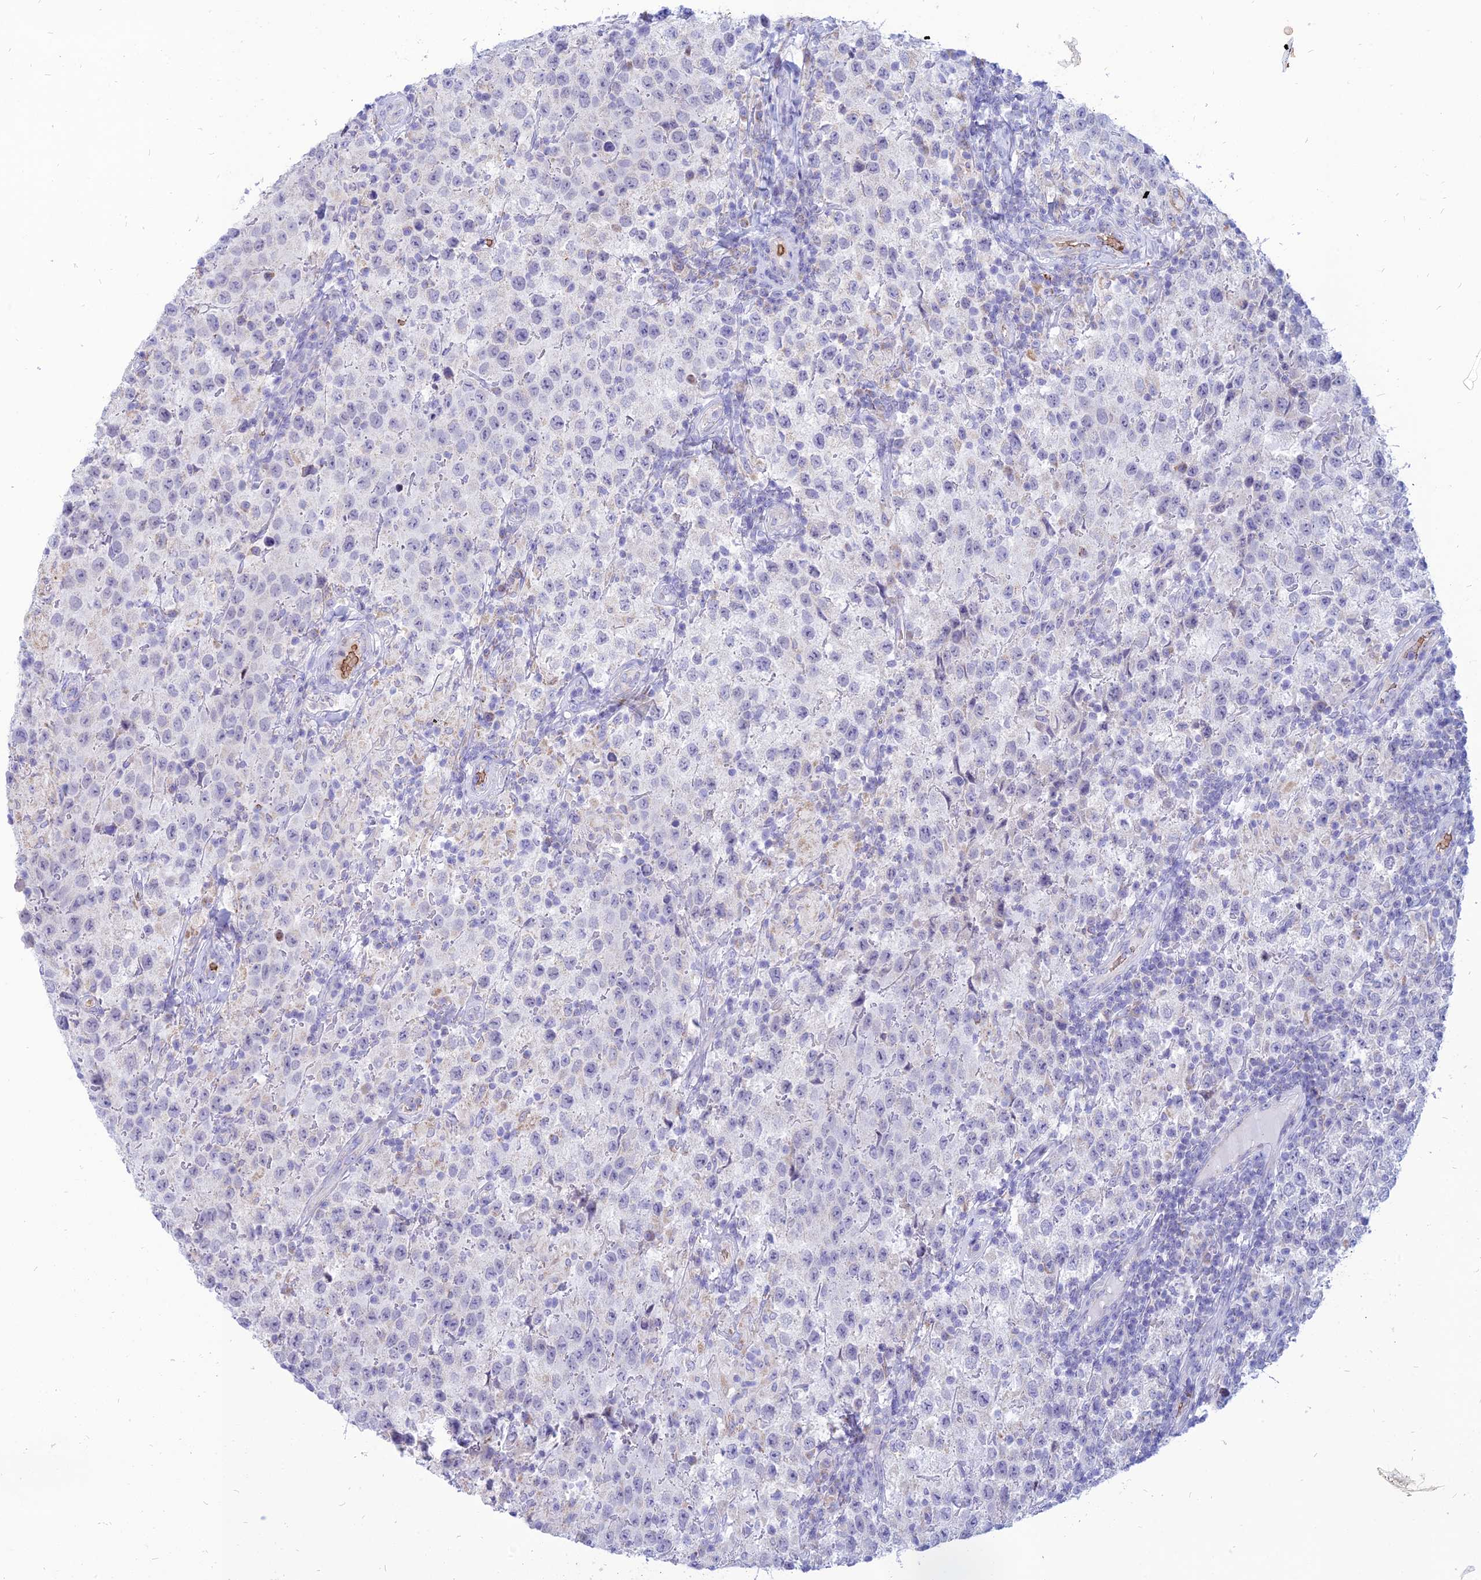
{"staining": {"intensity": "negative", "quantity": "none", "location": "none"}, "tissue": "testis cancer", "cell_type": "Tumor cells", "image_type": "cancer", "snomed": [{"axis": "morphology", "description": "Seminoma, NOS"}, {"axis": "morphology", "description": "Carcinoma, Embryonal, NOS"}, {"axis": "topography", "description": "Testis"}], "caption": "Tumor cells are negative for brown protein staining in testis cancer (seminoma).", "gene": "HHAT", "patient": {"sex": "male", "age": 41}}